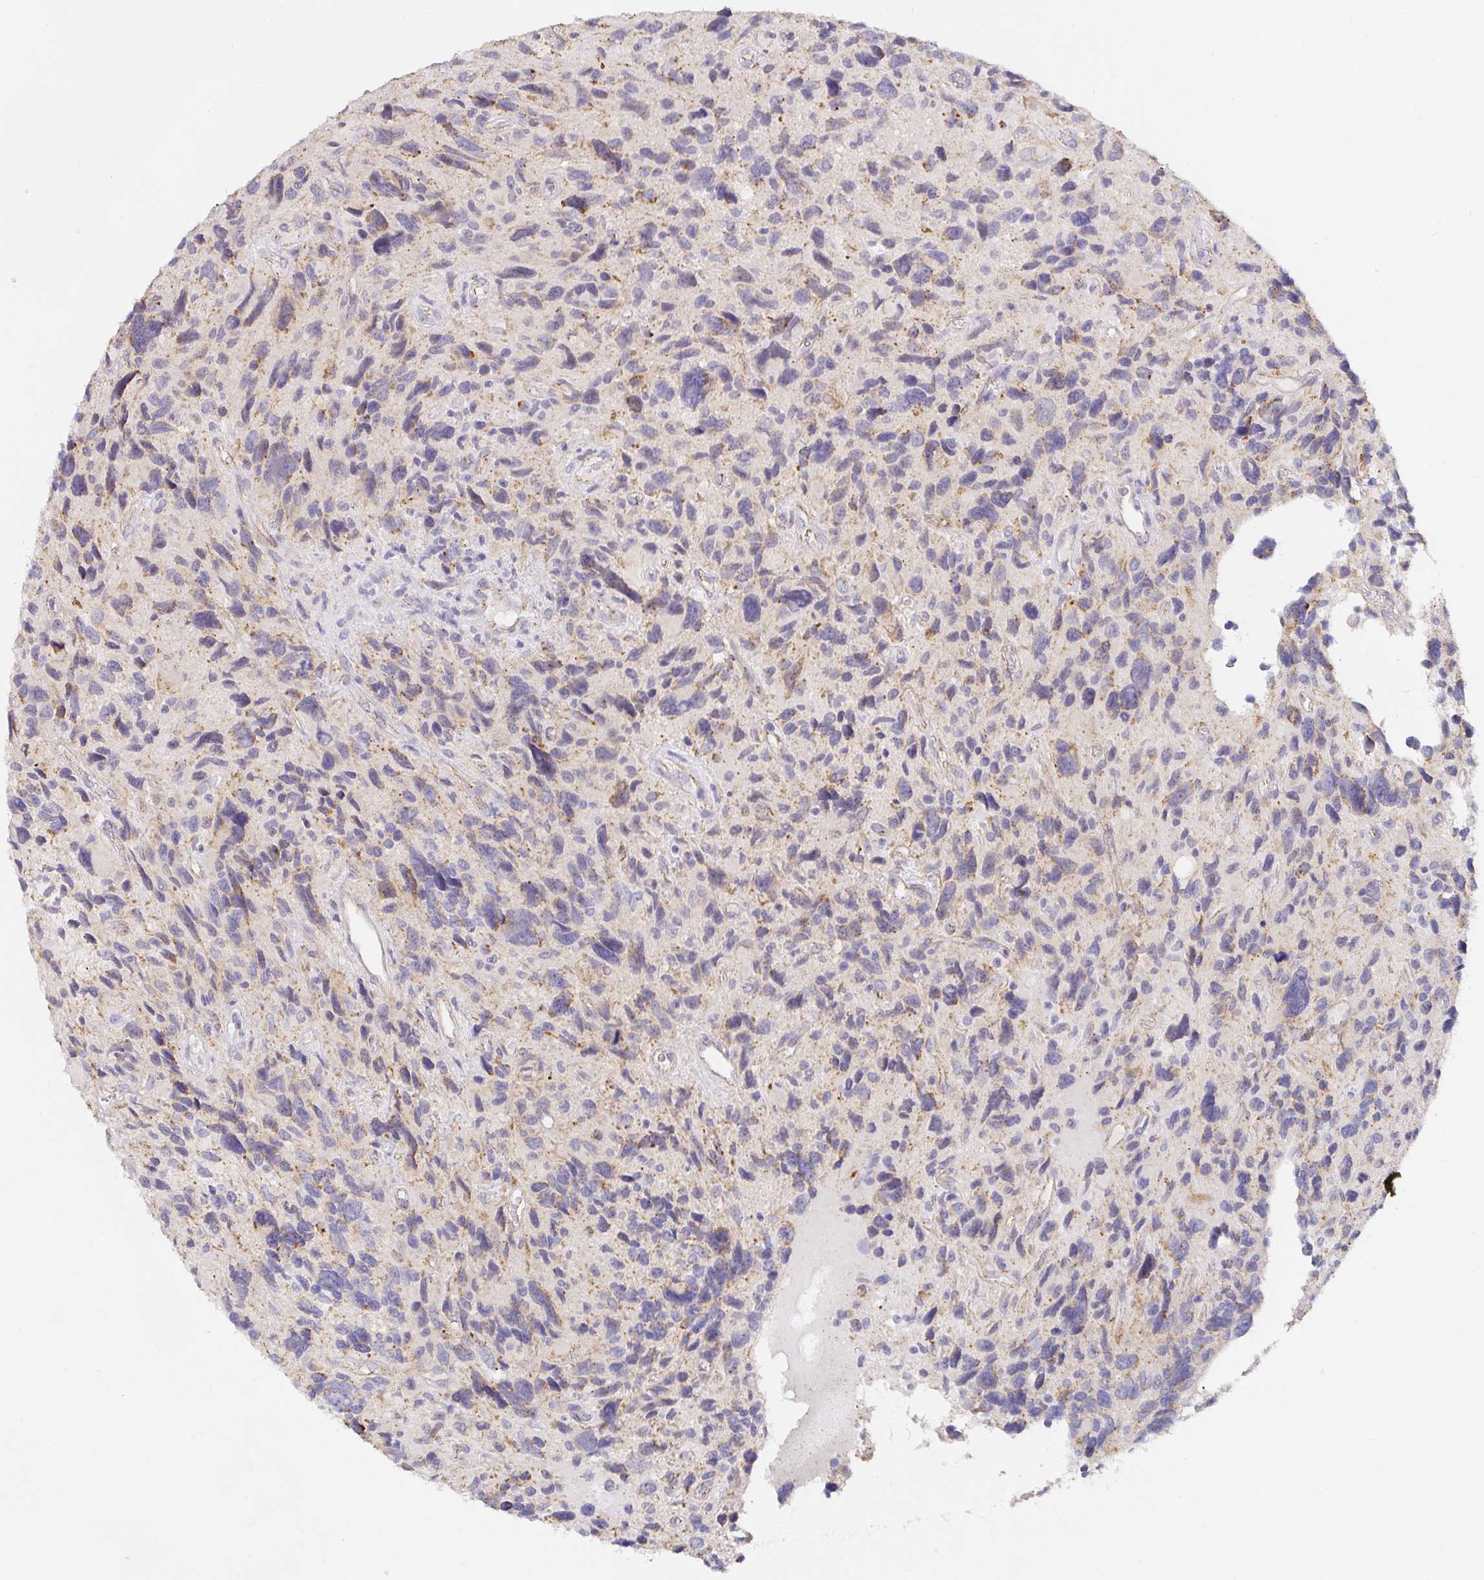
{"staining": {"intensity": "weak", "quantity": "25%-75%", "location": "cytoplasmic/membranous"}, "tissue": "glioma", "cell_type": "Tumor cells", "image_type": "cancer", "snomed": [{"axis": "morphology", "description": "Glioma, malignant, High grade"}, {"axis": "topography", "description": "Brain"}], "caption": "Tumor cells demonstrate low levels of weak cytoplasmic/membranous positivity in approximately 25%-75% of cells in glioma.", "gene": "PDX1", "patient": {"sex": "male", "age": 46}}